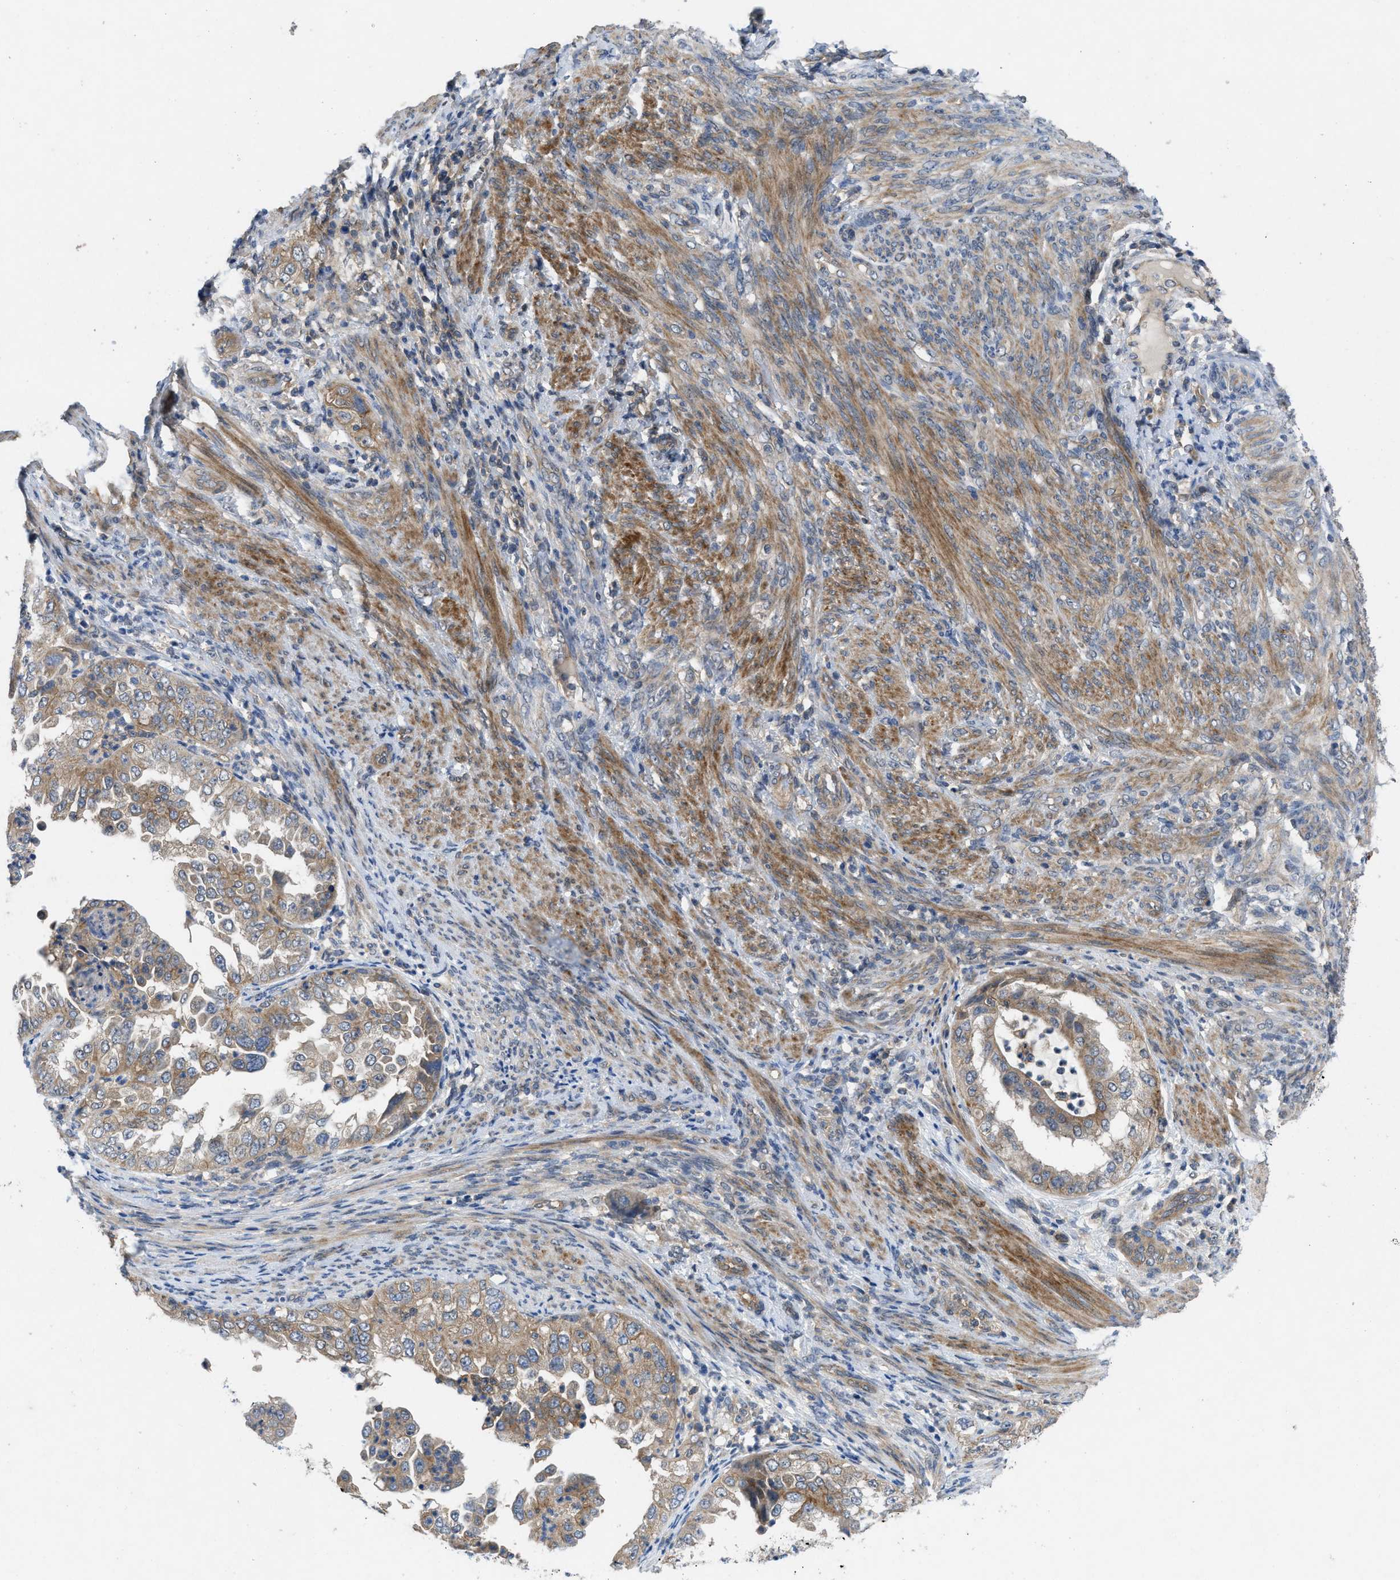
{"staining": {"intensity": "weak", "quantity": ">75%", "location": "cytoplasmic/membranous"}, "tissue": "endometrial cancer", "cell_type": "Tumor cells", "image_type": "cancer", "snomed": [{"axis": "morphology", "description": "Adenocarcinoma, NOS"}, {"axis": "topography", "description": "Endometrium"}], "caption": "A high-resolution histopathology image shows immunohistochemistry staining of adenocarcinoma (endometrial), which displays weak cytoplasmic/membranous expression in about >75% of tumor cells. The protein is shown in brown color, while the nuclei are stained blue.", "gene": "PANX1", "patient": {"sex": "female", "age": 85}}